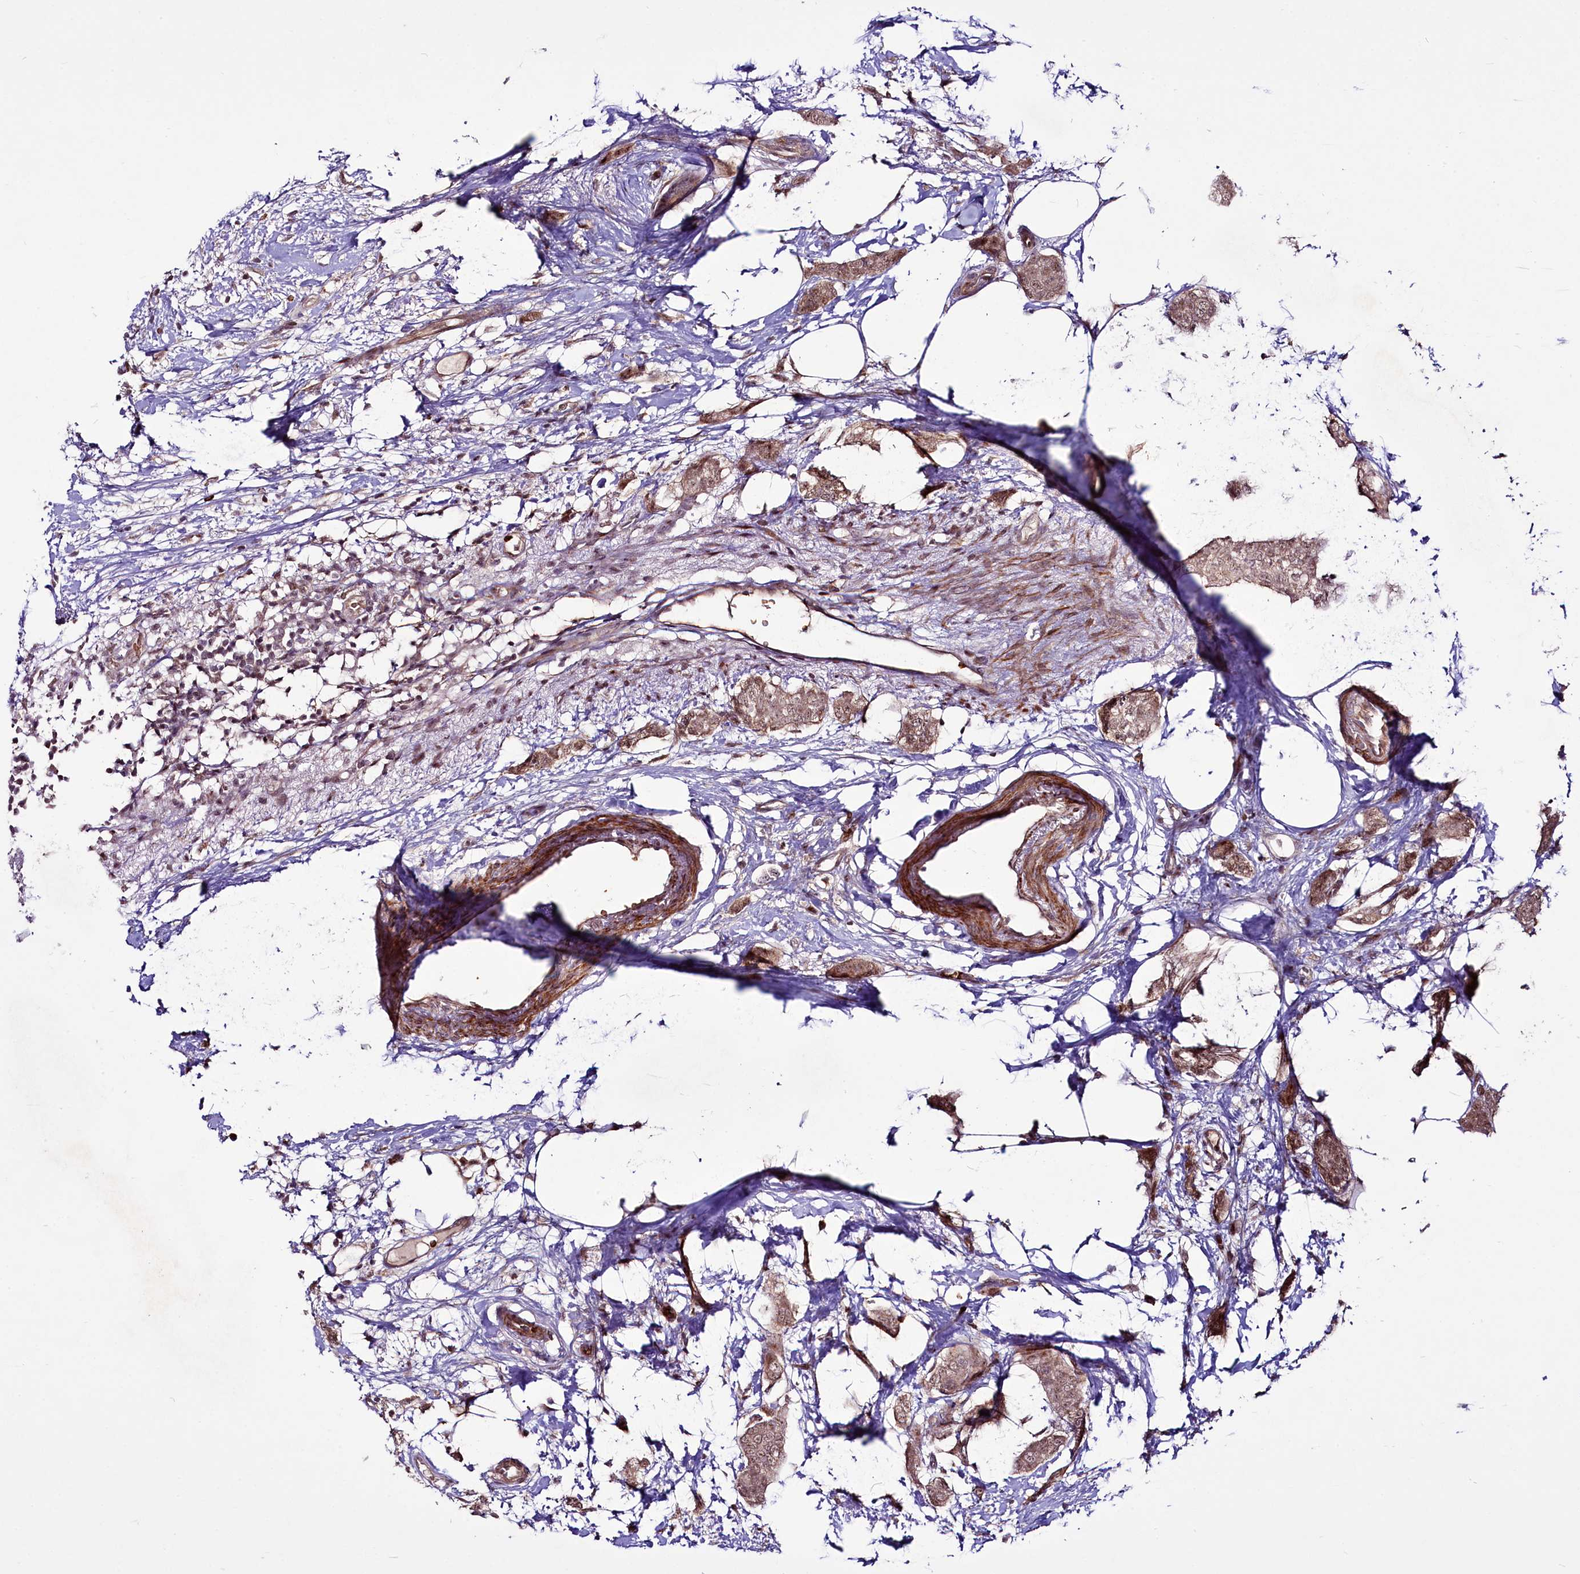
{"staining": {"intensity": "weak", "quantity": "25%-75%", "location": "cytoplasmic/membranous,nuclear"}, "tissue": "breast cancer", "cell_type": "Tumor cells", "image_type": "cancer", "snomed": [{"axis": "morphology", "description": "Duct carcinoma"}, {"axis": "topography", "description": "Breast"}], "caption": "Human breast cancer stained for a protein (brown) exhibits weak cytoplasmic/membranous and nuclear positive positivity in about 25%-75% of tumor cells.", "gene": "SUSD3", "patient": {"sex": "female", "age": 72}}